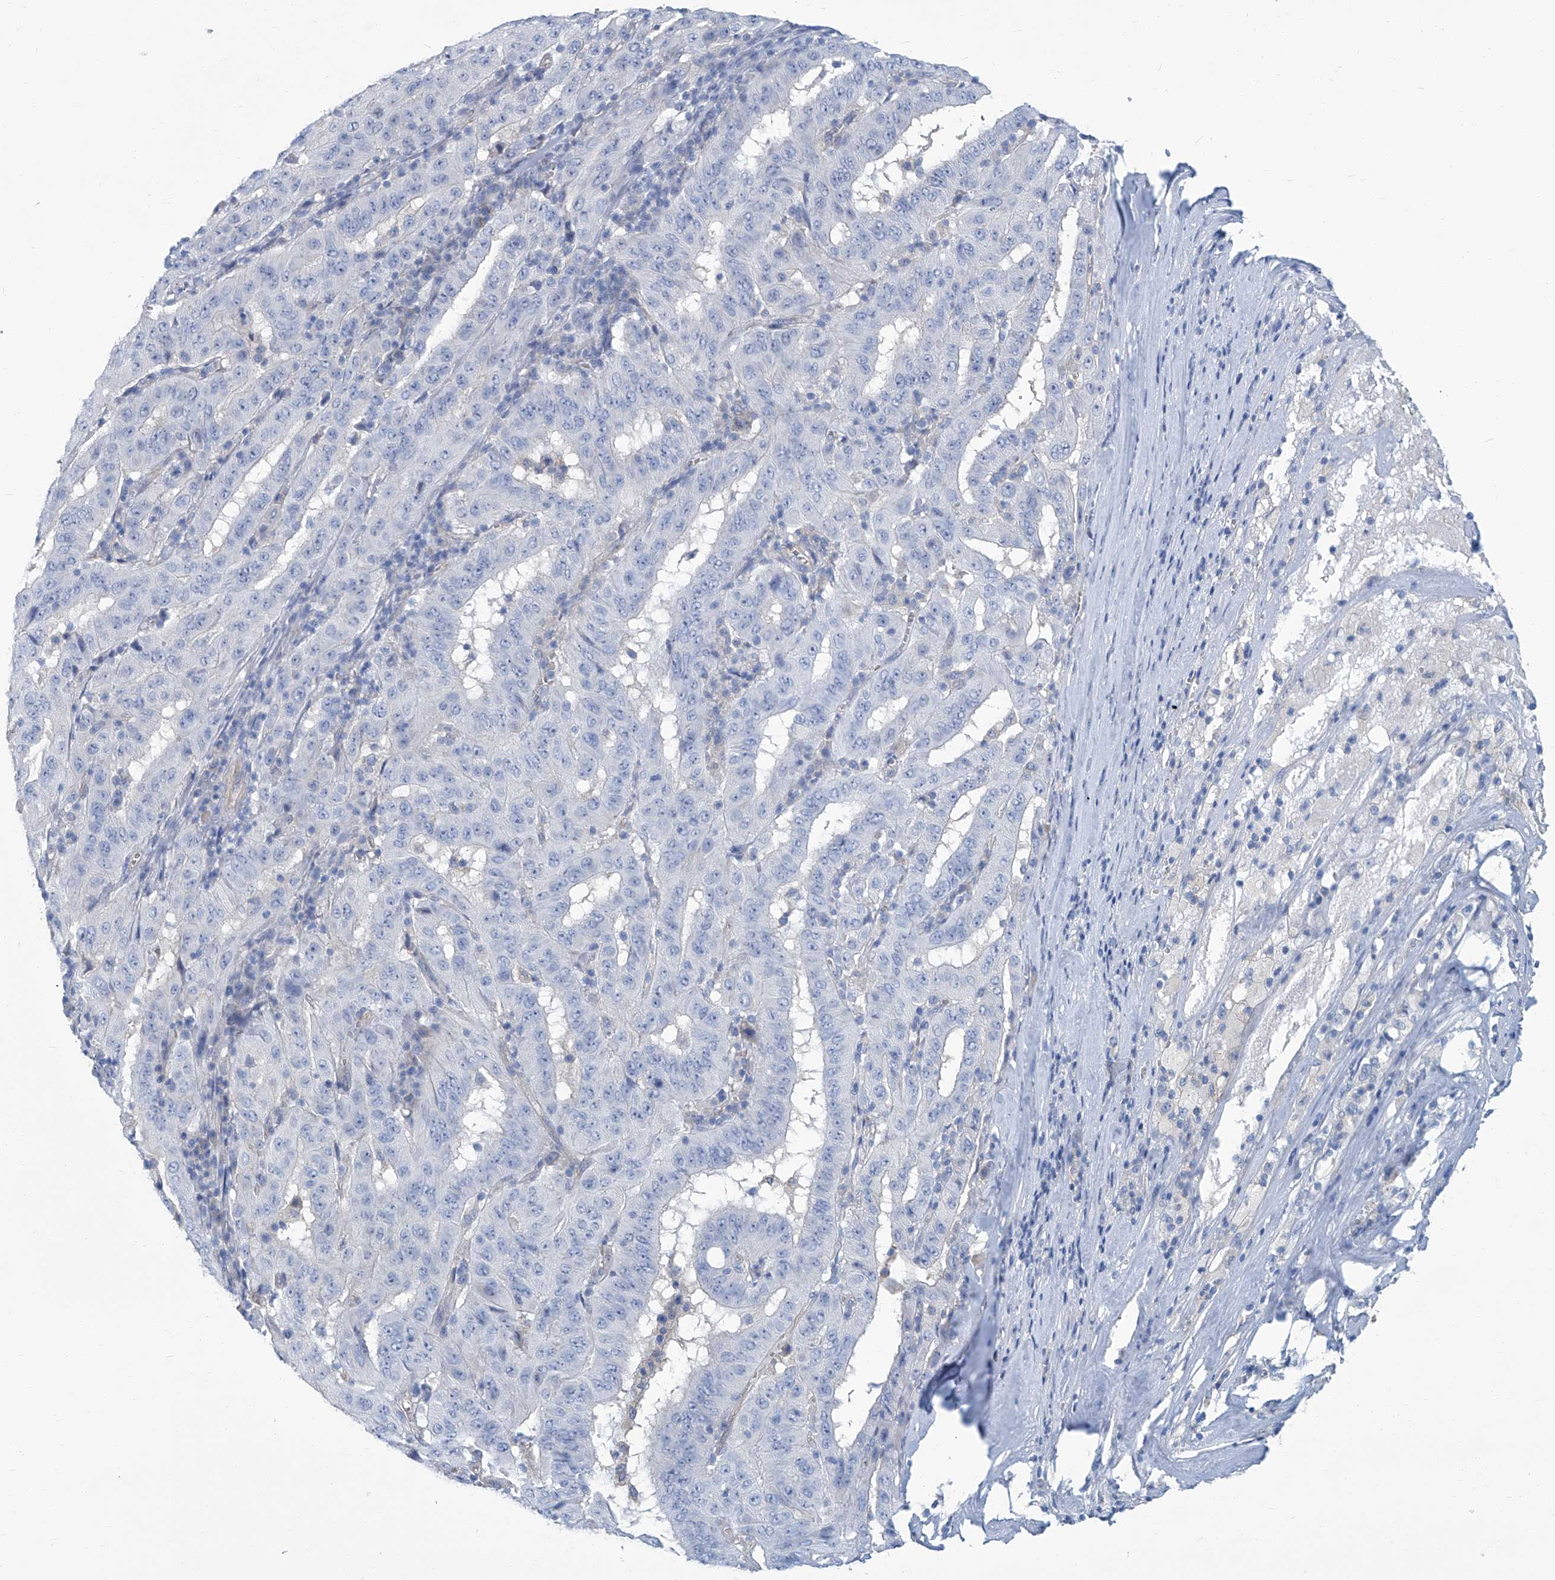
{"staining": {"intensity": "negative", "quantity": "none", "location": "none"}, "tissue": "pancreatic cancer", "cell_type": "Tumor cells", "image_type": "cancer", "snomed": [{"axis": "morphology", "description": "Adenocarcinoma, NOS"}, {"axis": "topography", "description": "Pancreas"}], "caption": "Immunohistochemistry histopathology image of human pancreatic adenocarcinoma stained for a protein (brown), which exhibits no expression in tumor cells. (Stains: DAB (3,3'-diaminobenzidine) immunohistochemistry with hematoxylin counter stain, Microscopy: brightfield microscopy at high magnification).", "gene": "PFKL", "patient": {"sex": "male", "age": 63}}